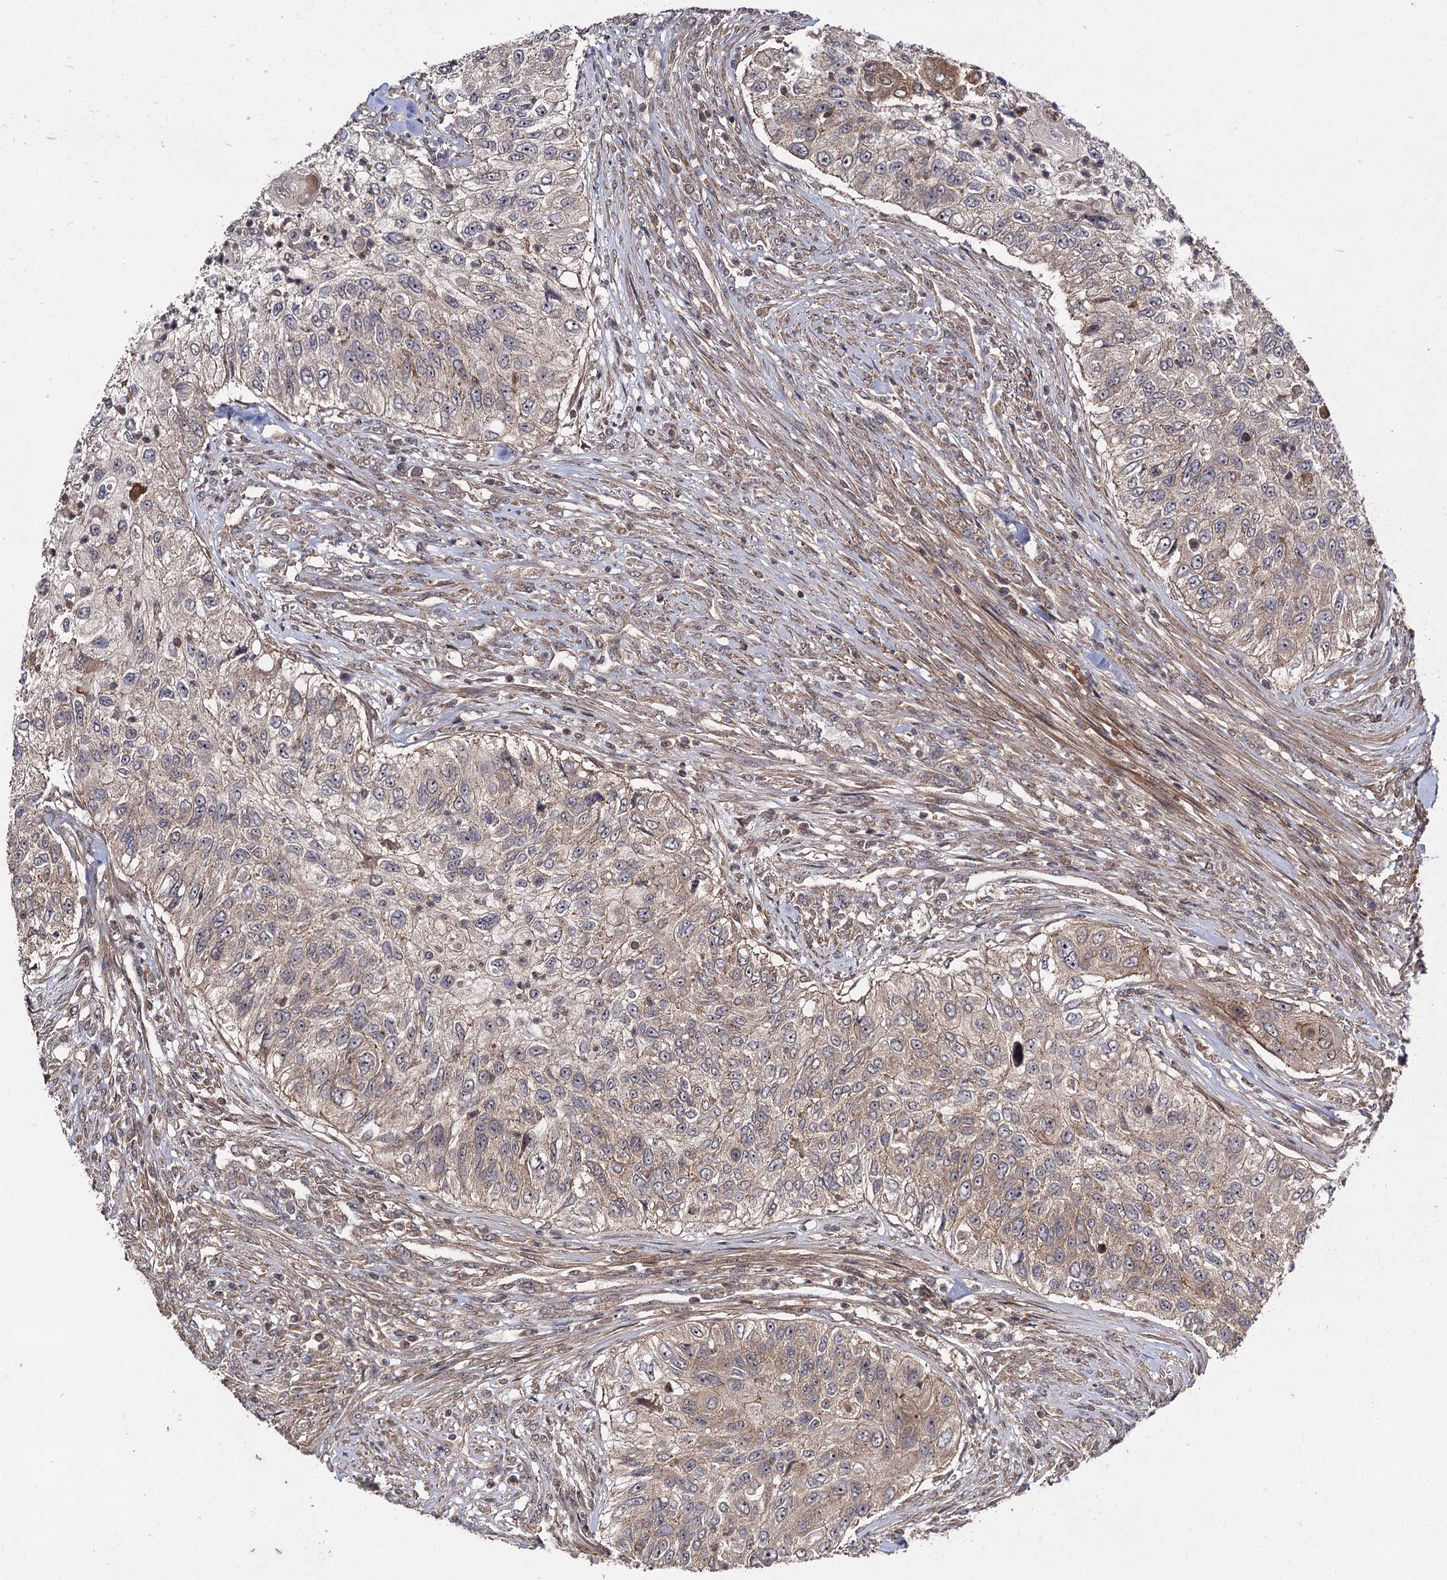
{"staining": {"intensity": "weak", "quantity": ">75%", "location": "cytoplasmic/membranous"}, "tissue": "urothelial cancer", "cell_type": "Tumor cells", "image_type": "cancer", "snomed": [{"axis": "morphology", "description": "Urothelial carcinoma, High grade"}, {"axis": "topography", "description": "Urinary bladder"}], "caption": "An image of urothelial cancer stained for a protein shows weak cytoplasmic/membranous brown staining in tumor cells. (IHC, brightfield microscopy, high magnification).", "gene": "KXD1", "patient": {"sex": "female", "age": 60}}